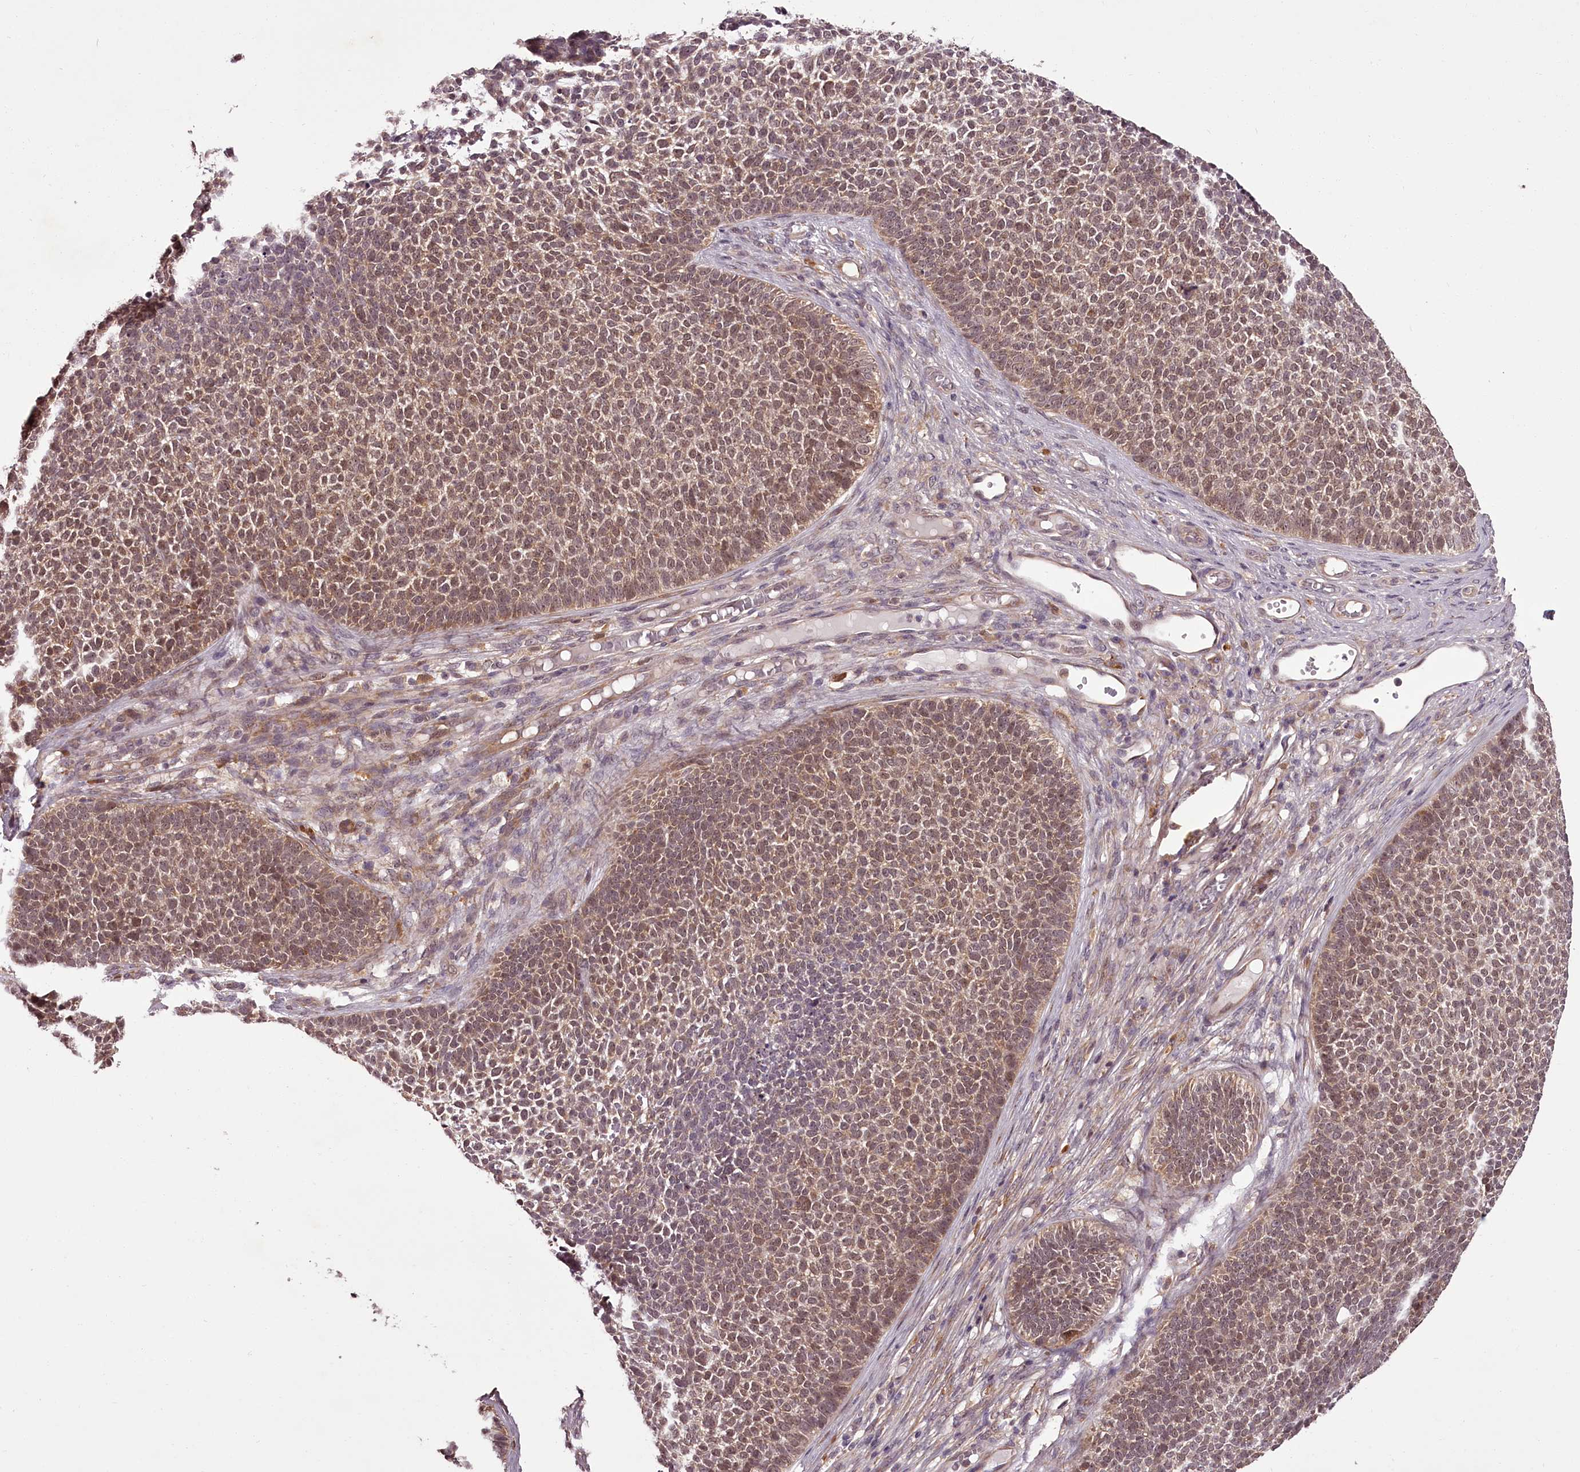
{"staining": {"intensity": "moderate", "quantity": "25%-75%", "location": "cytoplasmic/membranous,nuclear"}, "tissue": "skin cancer", "cell_type": "Tumor cells", "image_type": "cancer", "snomed": [{"axis": "morphology", "description": "Basal cell carcinoma"}, {"axis": "topography", "description": "Skin"}], "caption": "The micrograph reveals staining of skin cancer, revealing moderate cytoplasmic/membranous and nuclear protein positivity (brown color) within tumor cells. The protein of interest is shown in brown color, while the nuclei are stained blue.", "gene": "CCDC92", "patient": {"sex": "female", "age": 84}}